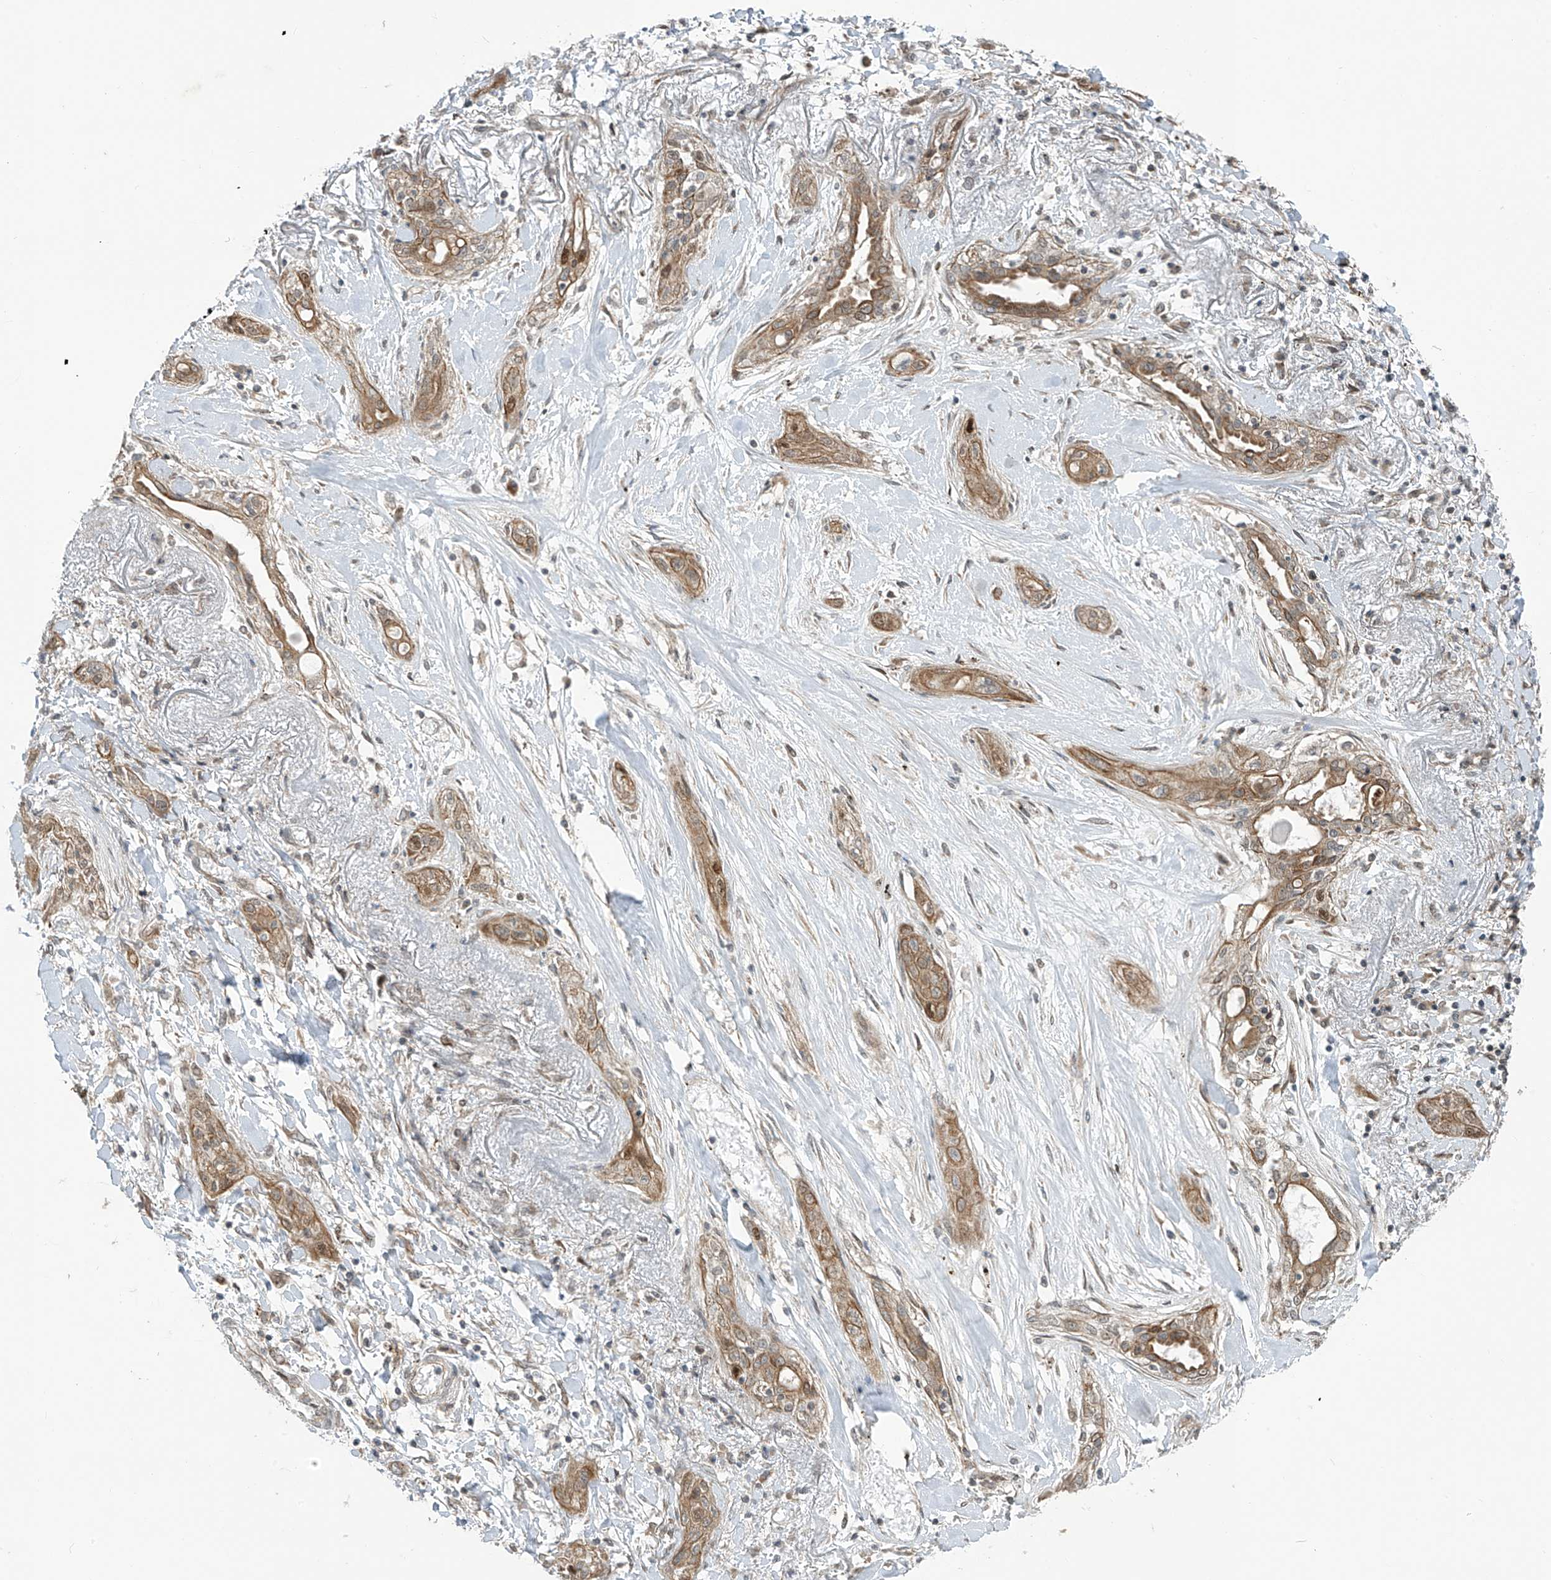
{"staining": {"intensity": "moderate", "quantity": ">75%", "location": "cytoplasmic/membranous"}, "tissue": "lung cancer", "cell_type": "Tumor cells", "image_type": "cancer", "snomed": [{"axis": "morphology", "description": "Squamous cell carcinoma, NOS"}, {"axis": "topography", "description": "Lung"}], "caption": "Immunohistochemistry (IHC) (DAB) staining of human squamous cell carcinoma (lung) exhibits moderate cytoplasmic/membranous protein positivity in about >75% of tumor cells.", "gene": "PDE11A", "patient": {"sex": "female", "age": 47}}